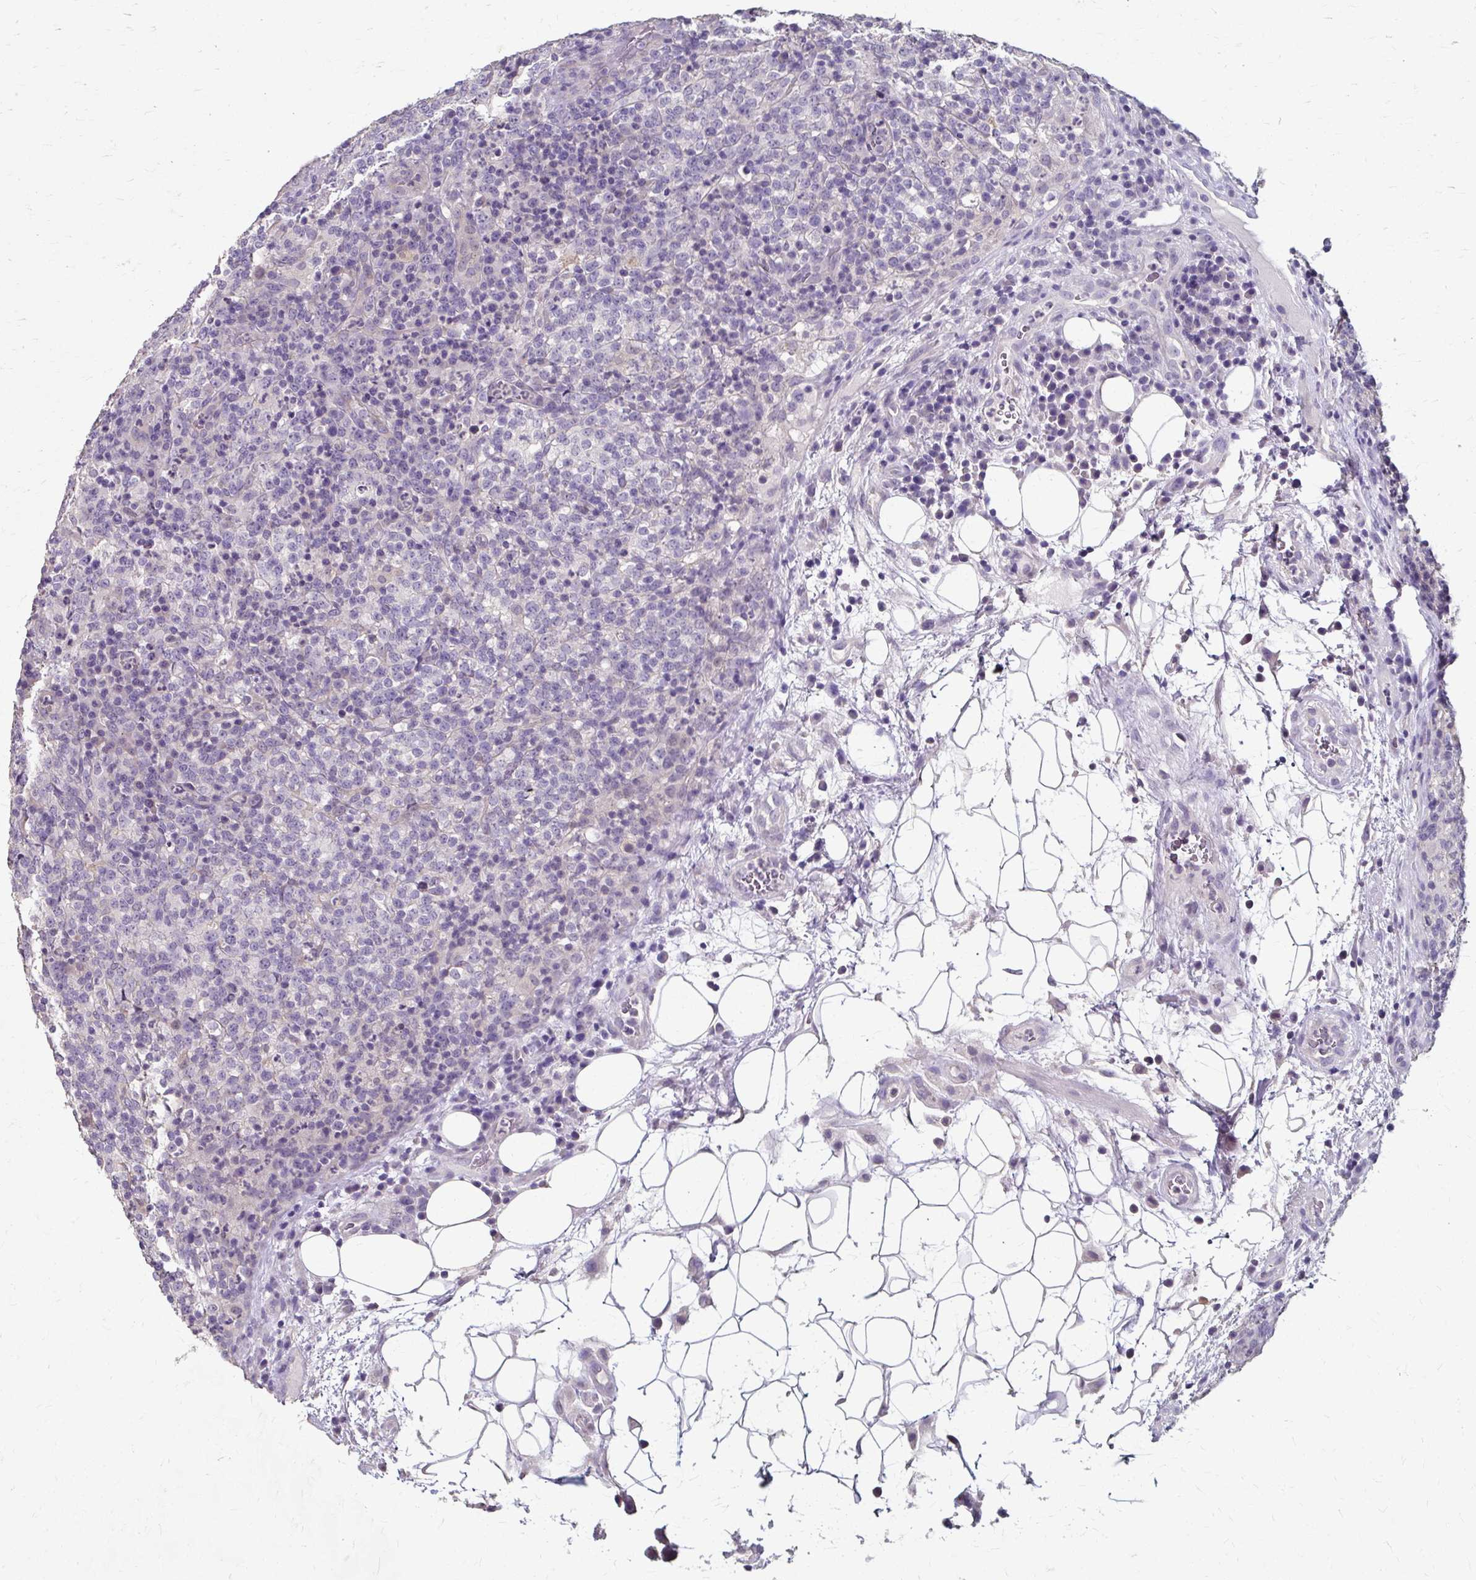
{"staining": {"intensity": "negative", "quantity": "none", "location": "none"}, "tissue": "lymphoma", "cell_type": "Tumor cells", "image_type": "cancer", "snomed": [{"axis": "morphology", "description": "Malignant lymphoma, non-Hodgkin's type, High grade"}, {"axis": "topography", "description": "Lymph node"}], "caption": "An immunohistochemistry micrograph of high-grade malignant lymphoma, non-Hodgkin's type is shown. There is no staining in tumor cells of high-grade malignant lymphoma, non-Hodgkin's type.", "gene": "KLHL24", "patient": {"sex": "male", "age": 54}}